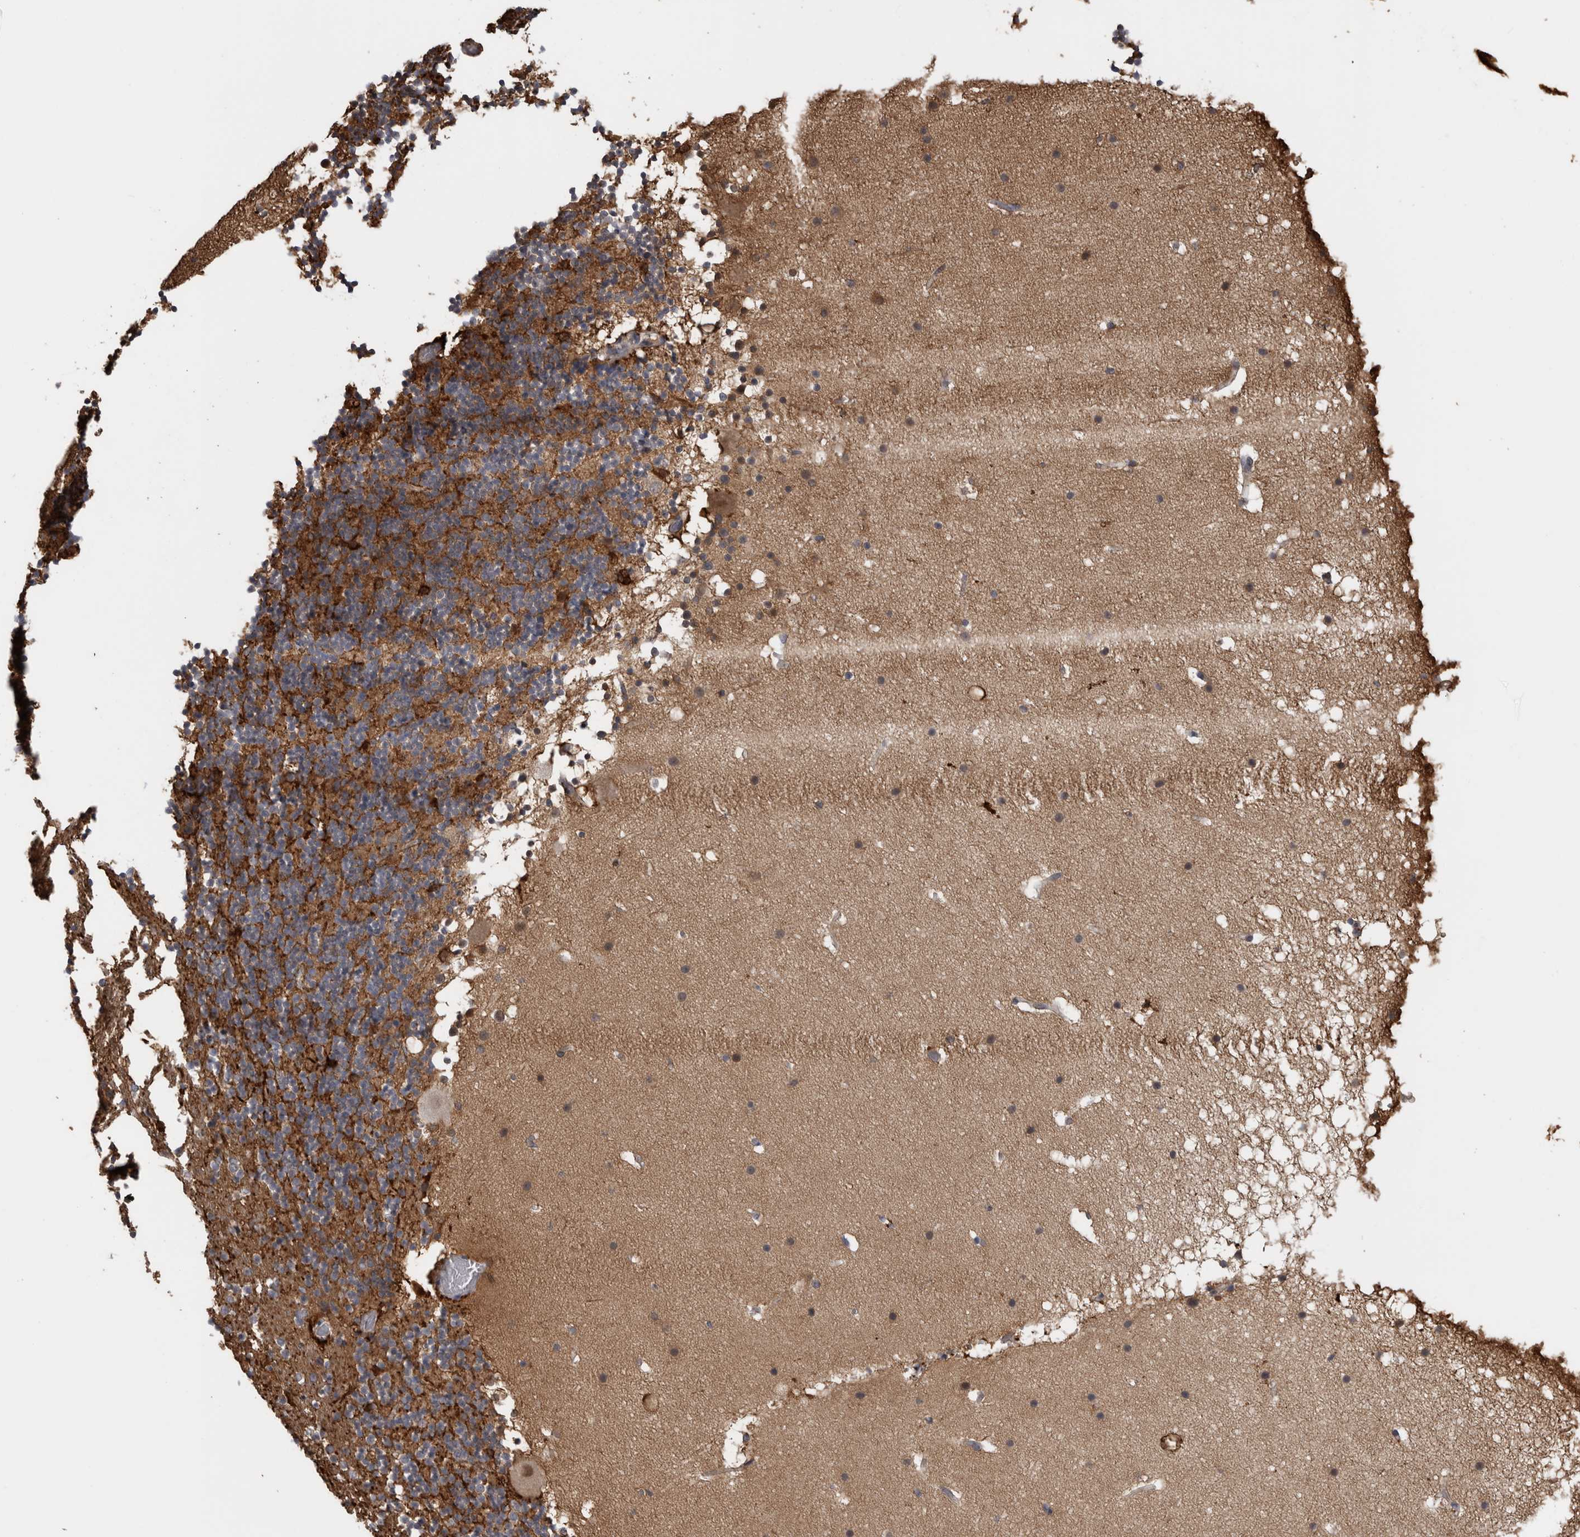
{"staining": {"intensity": "moderate", "quantity": "<25%", "location": "cytoplasmic/membranous"}, "tissue": "cerebellum", "cell_type": "Cells in granular layer", "image_type": "normal", "snomed": [{"axis": "morphology", "description": "Normal tissue, NOS"}, {"axis": "topography", "description": "Cerebellum"}], "caption": "Unremarkable cerebellum displays moderate cytoplasmic/membranous staining in about <25% of cells in granular layer, visualized by immunohistochemistry.", "gene": "USH1G", "patient": {"sex": "male", "age": 57}}